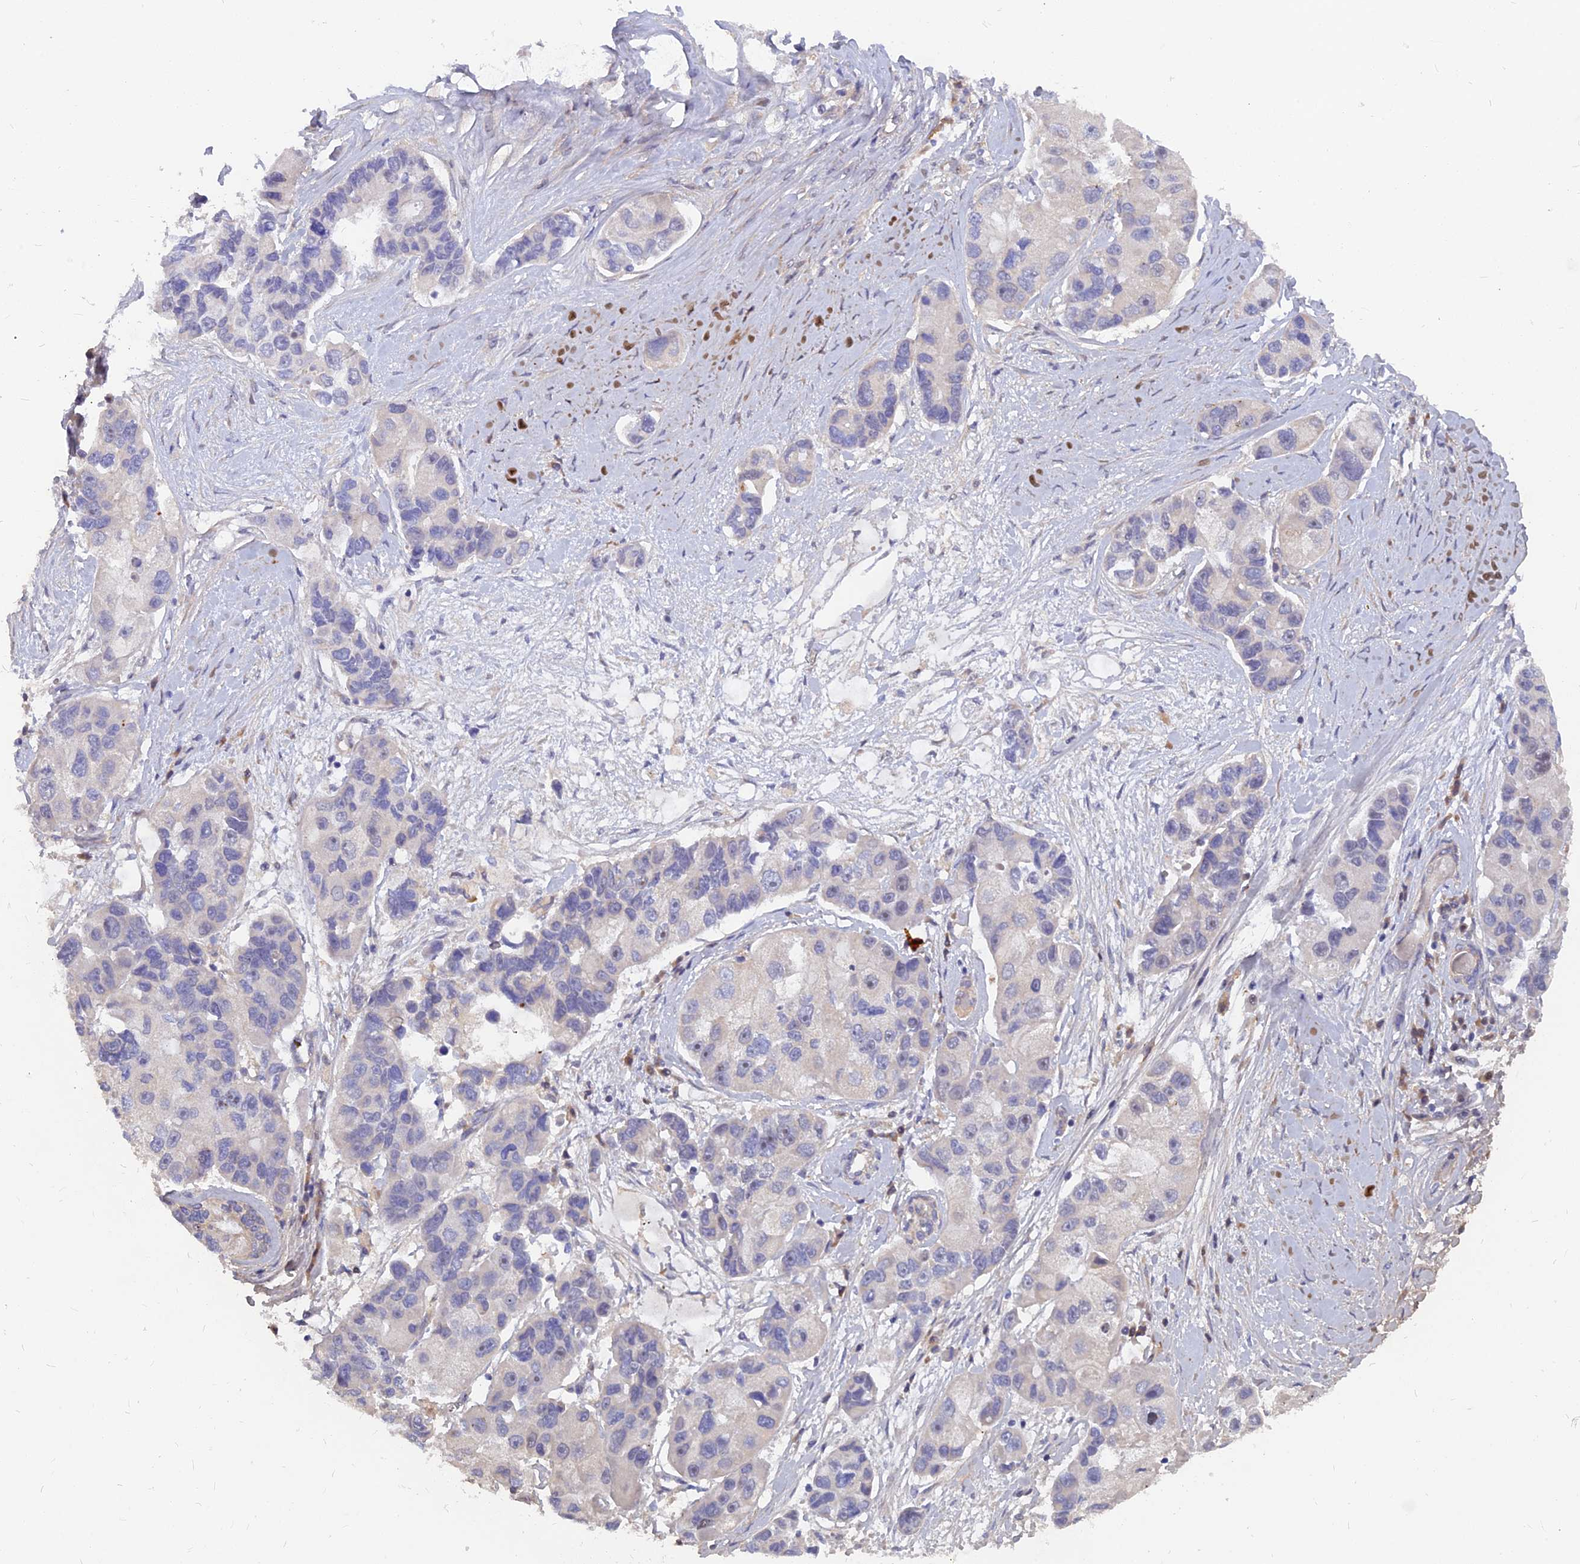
{"staining": {"intensity": "negative", "quantity": "none", "location": "none"}, "tissue": "lung cancer", "cell_type": "Tumor cells", "image_type": "cancer", "snomed": [{"axis": "morphology", "description": "Adenocarcinoma, NOS"}, {"axis": "topography", "description": "Lung"}], "caption": "Immunohistochemistry (IHC) of human lung adenocarcinoma shows no staining in tumor cells.", "gene": "ARL2BP", "patient": {"sex": "female", "age": 54}}